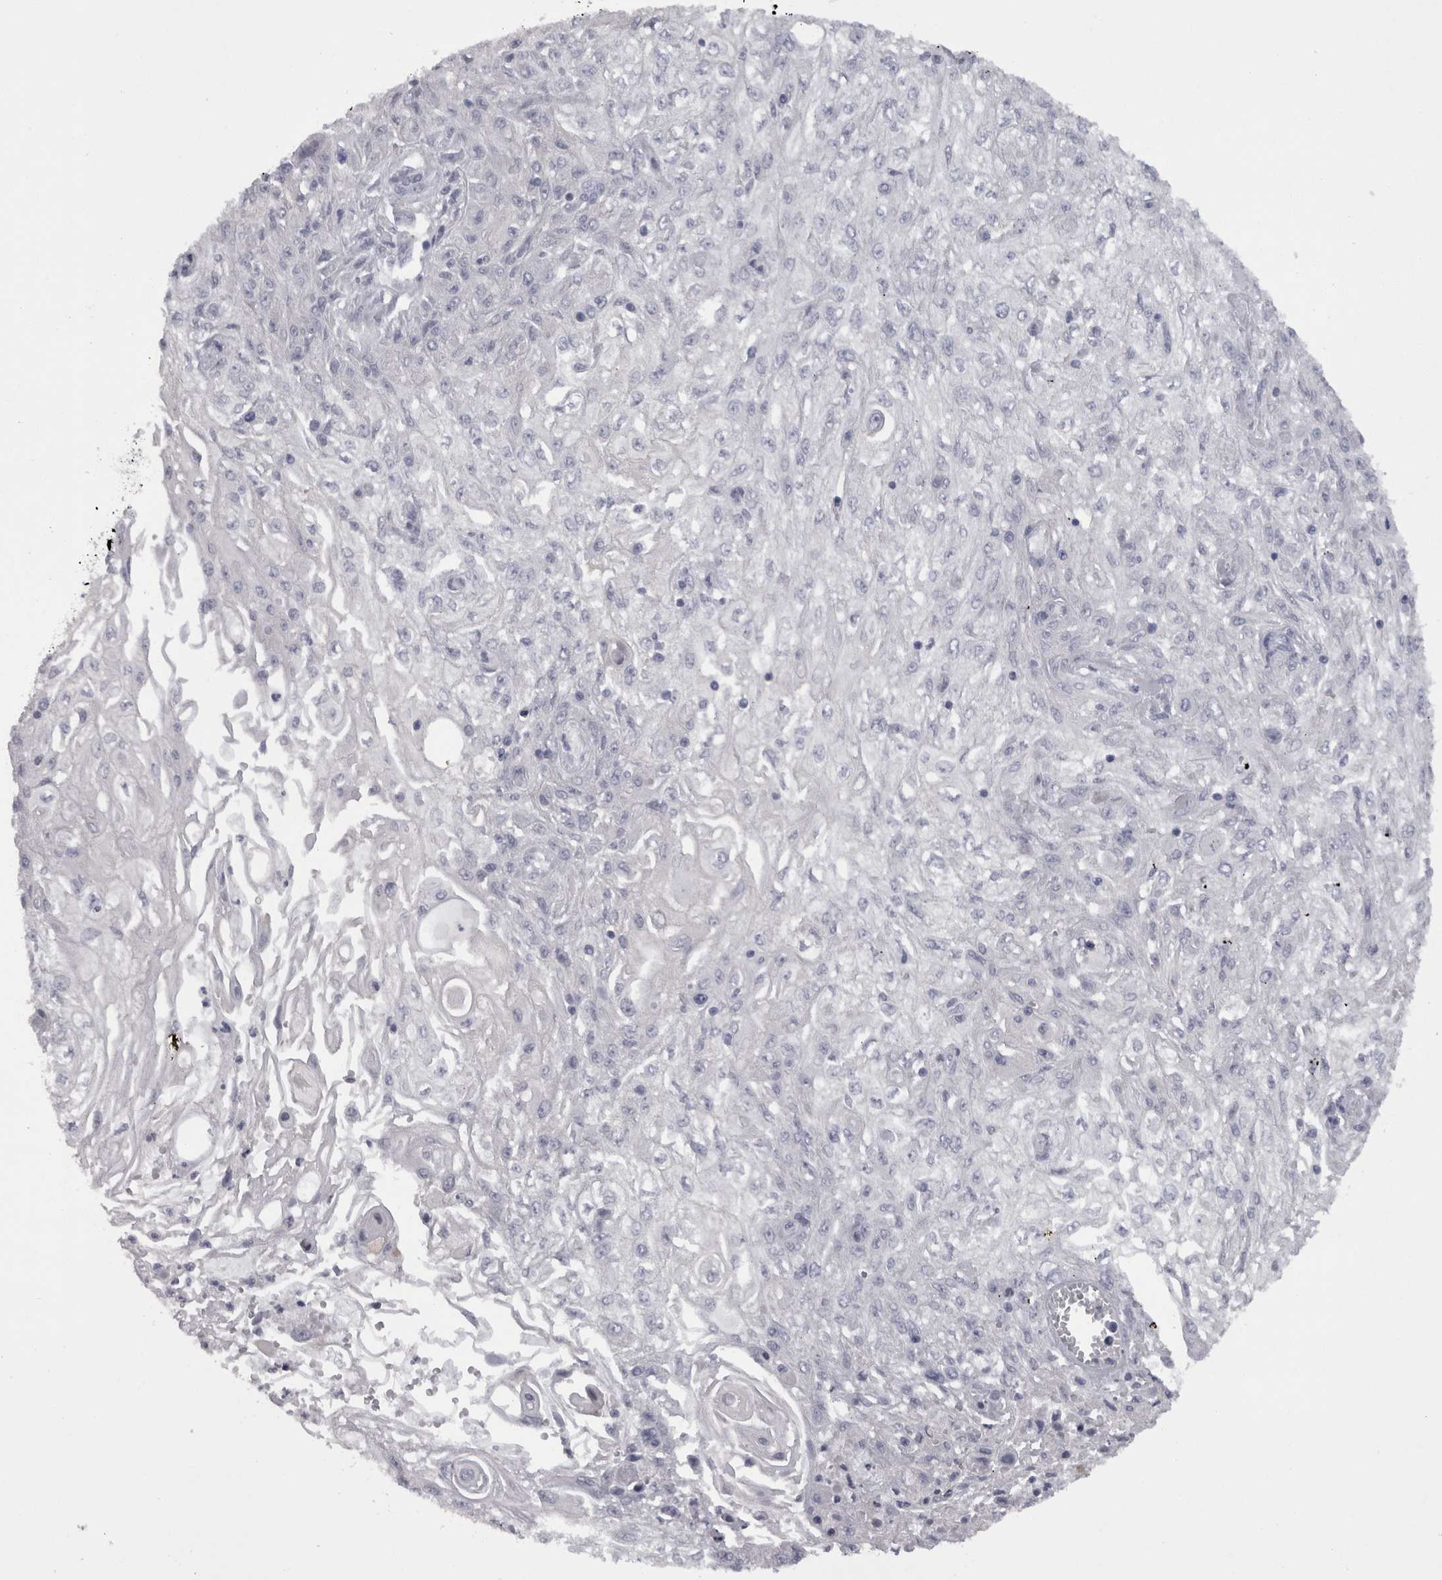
{"staining": {"intensity": "negative", "quantity": "none", "location": "none"}, "tissue": "skin cancer", "cell_type": "Tumor cells", "image_type": "cancer", "snomed": [{"axis": "morphology", "description": "Squamous cell carcinoma, NOS"}, {"axis": "morphology", "description": "Squamous cell carcinoma, metastatic, NOS"}, {"axis": "topography", "description": "Skin"}, {"axis": "topography", "description": "Lymph node"}], "caption": "Immunohistochemistry image of skin squamous cell carcinoma stained for a protein (brown), which demonstrates no positivity in tumor cells. The staining was performed using DAB (3,3'-diaminobenzidine) to visualize the protein expression in brown, while the nuclei were stained in blue with hematoxylin (Magnification: 20x).", "gene": "CAMK2D", "patient": {"sex": "male", "age": 75}}